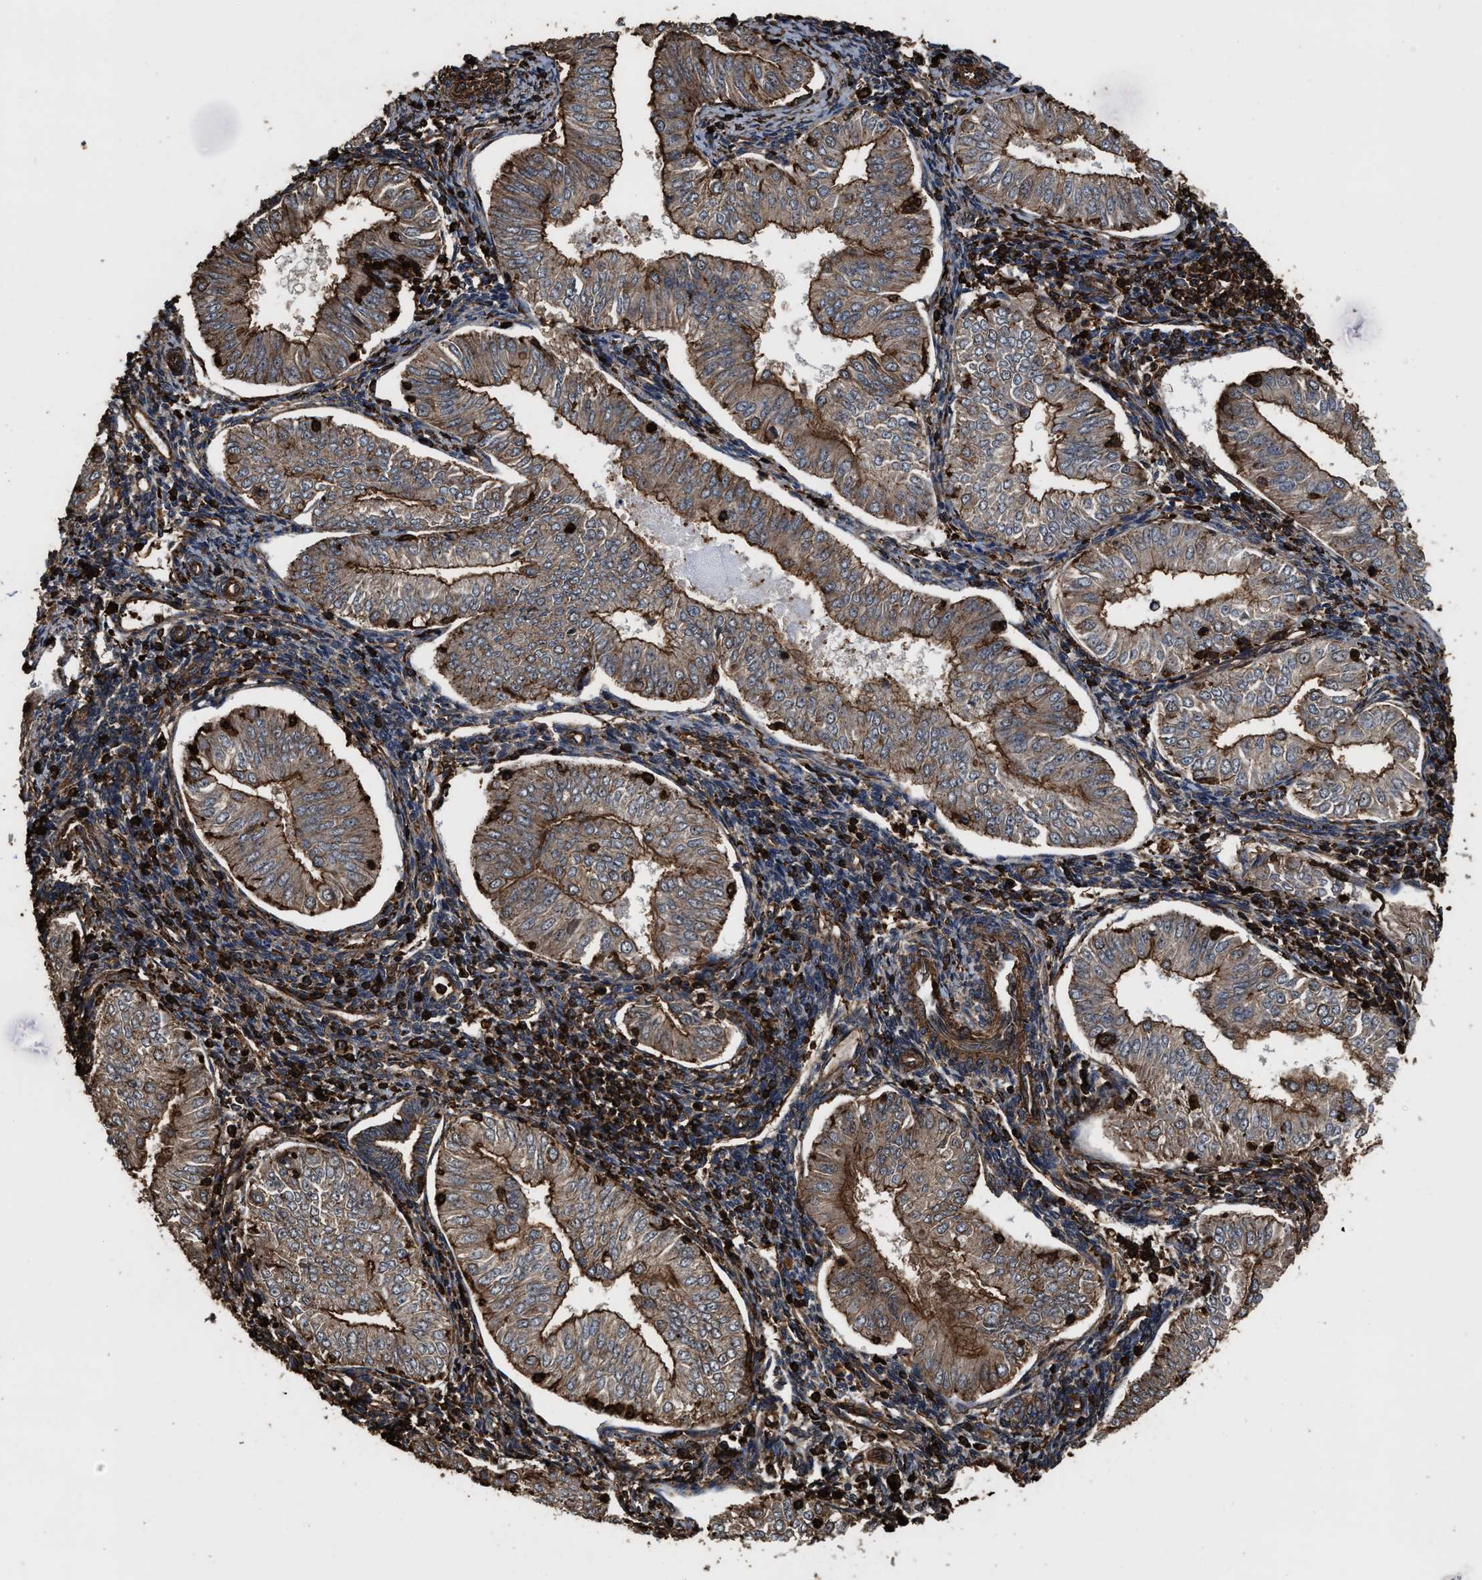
{"staining": {"intensity": "moderate", "quantity": ">75%", "location": "cytoplasmic/membranous"}, "tissue": "endometrial cancer", "cell_type": "Tumor cells", "image_type": "cancer", "snomed": [{"axis": "morphology", "description": "Normal tissue, NOS"}, {"axis": "morphology", "description": "Adenocarcinoma, NOS"}, {"axis": "topography", "description": "Endometrium"}], "caption": "Adenocarcinoma (endometrial) stained with DAB immunohistochemistry exhibits medium levels of moderate cytoplasmic/membranous expression in approximately >75% of tumor cells.", "gene": "KBTBD2", "patient": {"sex": "female", "age": 53}}